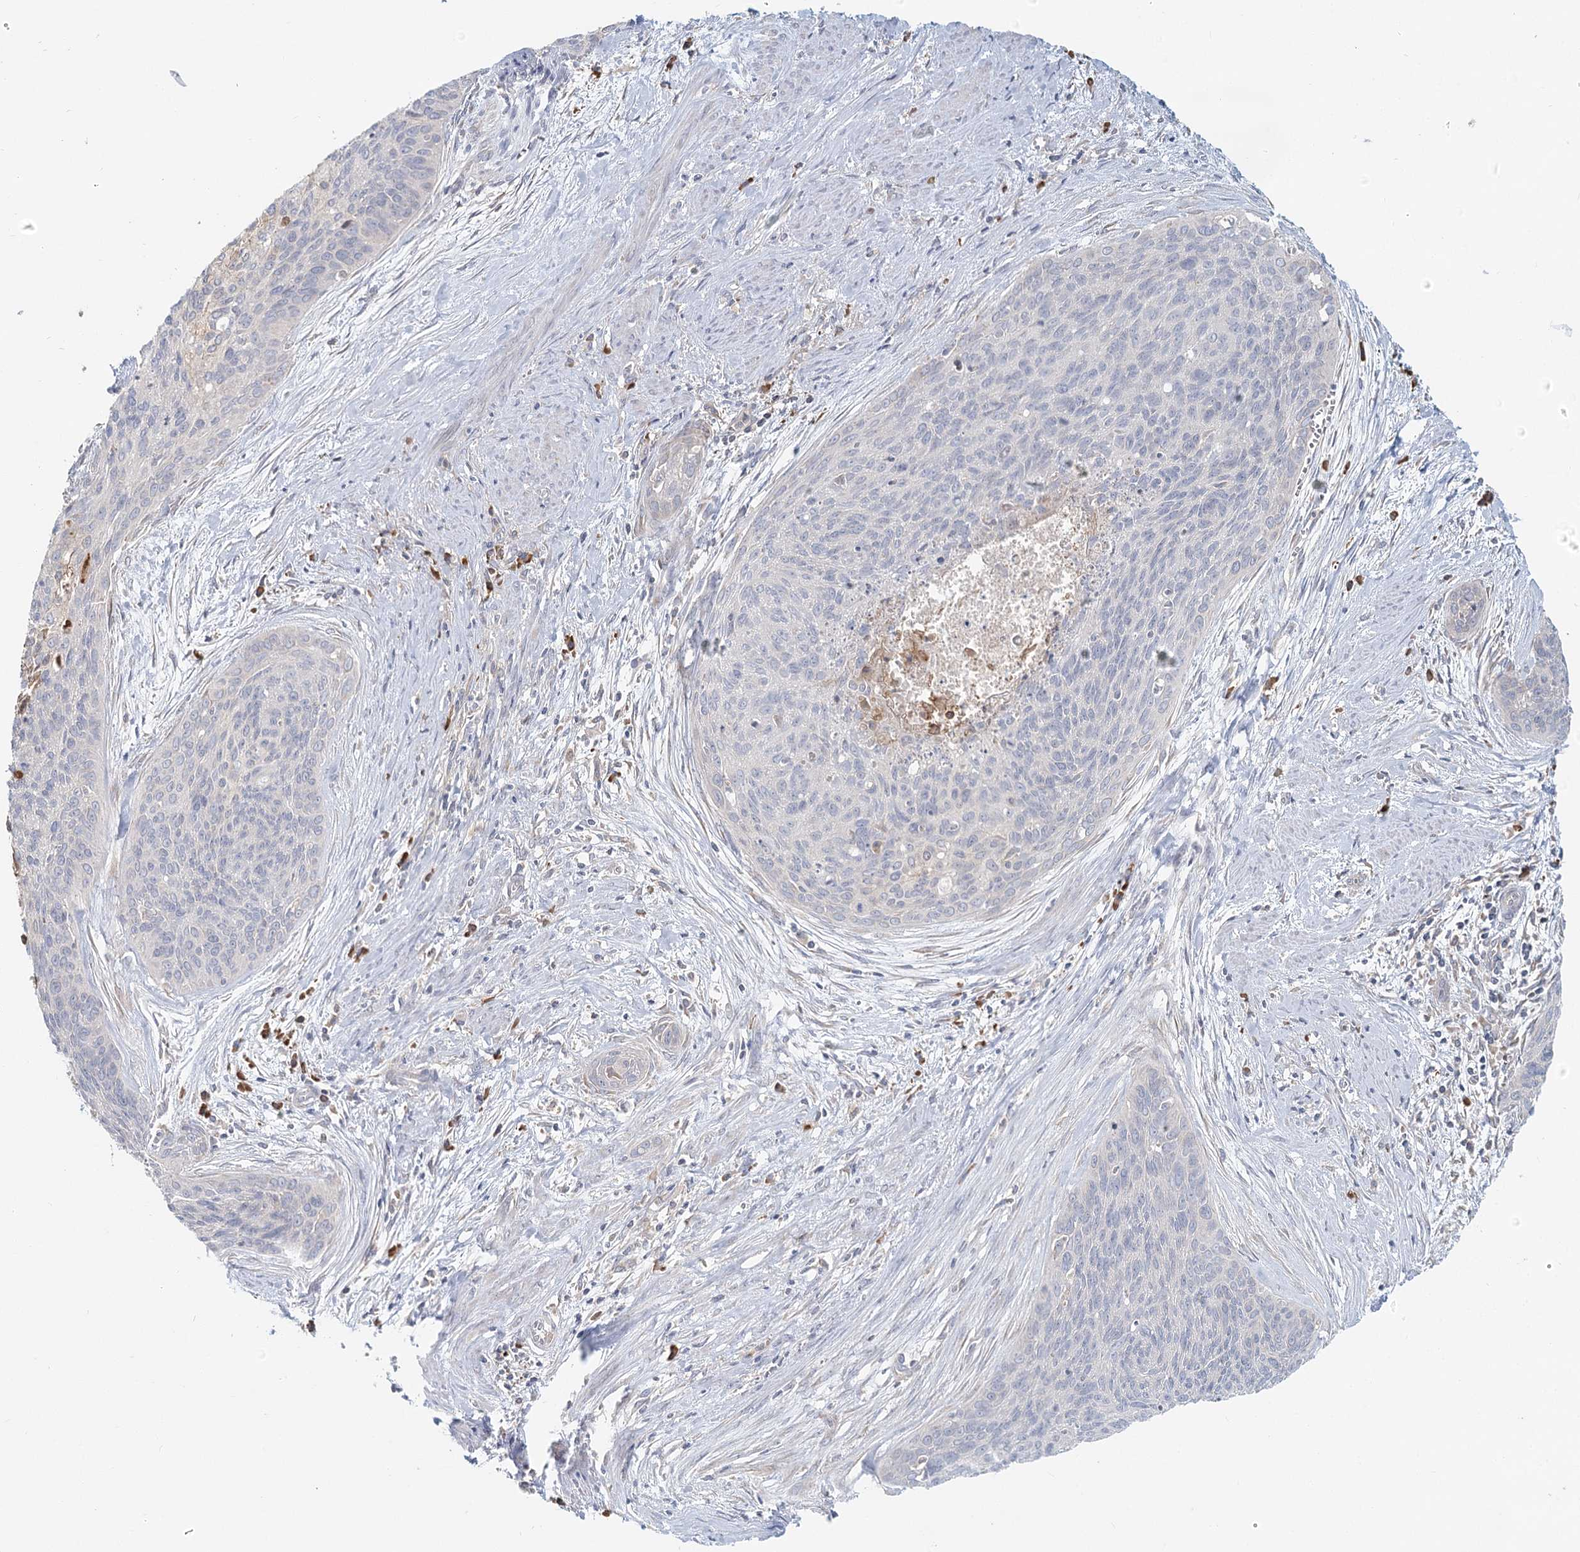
{"staining": {"intensity": "negative", "quantity": "none", "location": "none"}, "tissue": "cervical cancer", "cell_type": "Tumor cells", "image_type": "cancer", "snomed": [{"axis": "morphology", "description": "Squamous cell carcinoma, NOS"}, {"axis": "topography", "description": "Cervix"}], "caption": "There is no significant positivity in tumor cells of cervical cancer (squamous cell carcinoma).", "gene": "ANKRD16", "patient": {"sex": "female", "age": 55}}